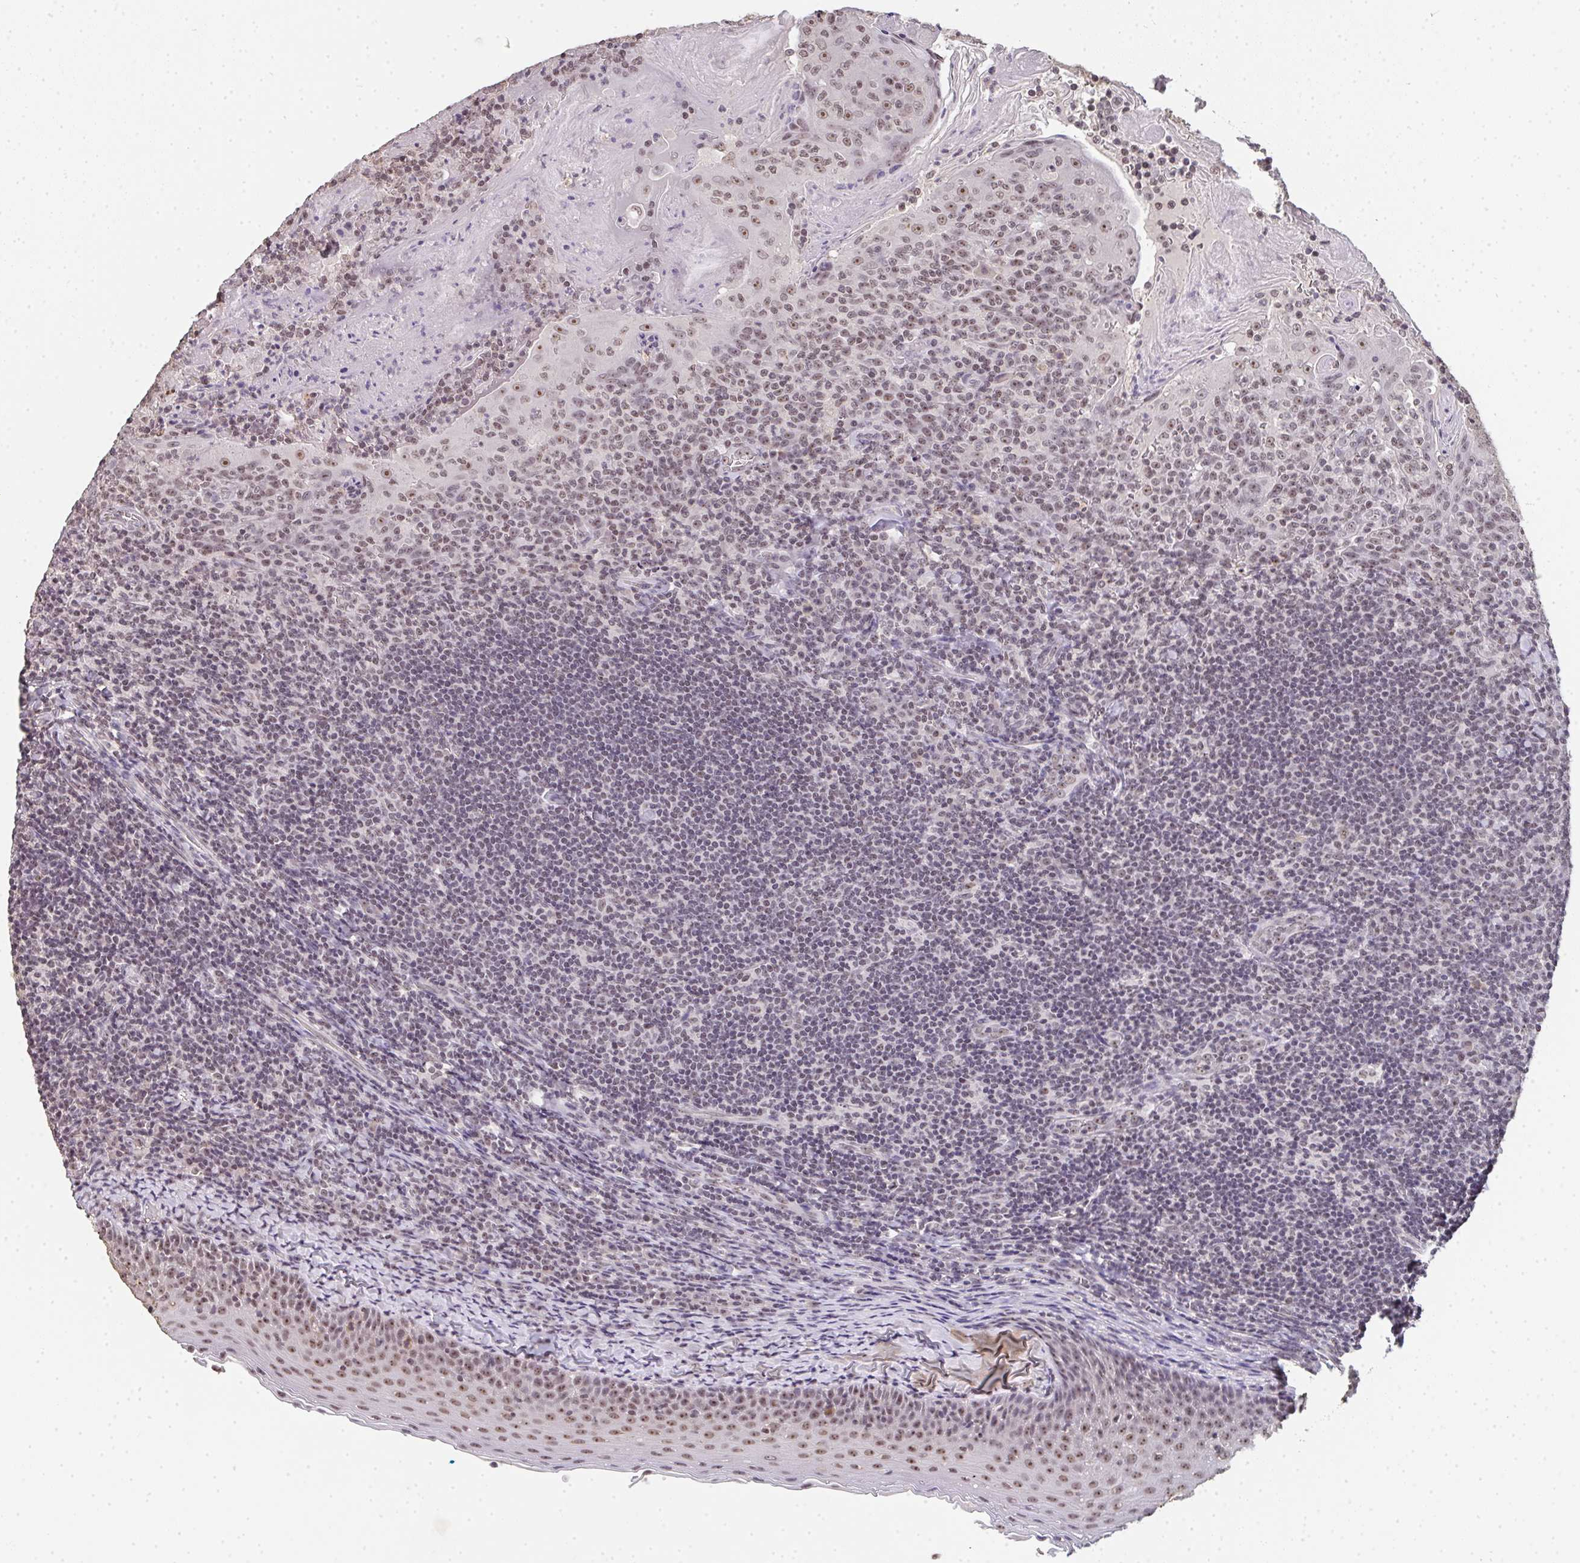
{"staining": {"intensity": "weak", "quantity": "25%-75%", "location": "nuclear"}, "tissue": "tonsil", "cell_type": "Germinal center cells", "image_type": "normal", "snomed": [{"axis": "morphology", "description": "Normal tissue, NOS"}, {"axis": "topography", "description": "Tonsil"}], "caption": "Protein staining by immunohistochemistry (IHC) demonstrates weak nuclear expression in about 25%-75% of germinal center cells in normal tonsil.", "gene": "DKC1", "patient": {"sex": "female", "age": 10}}